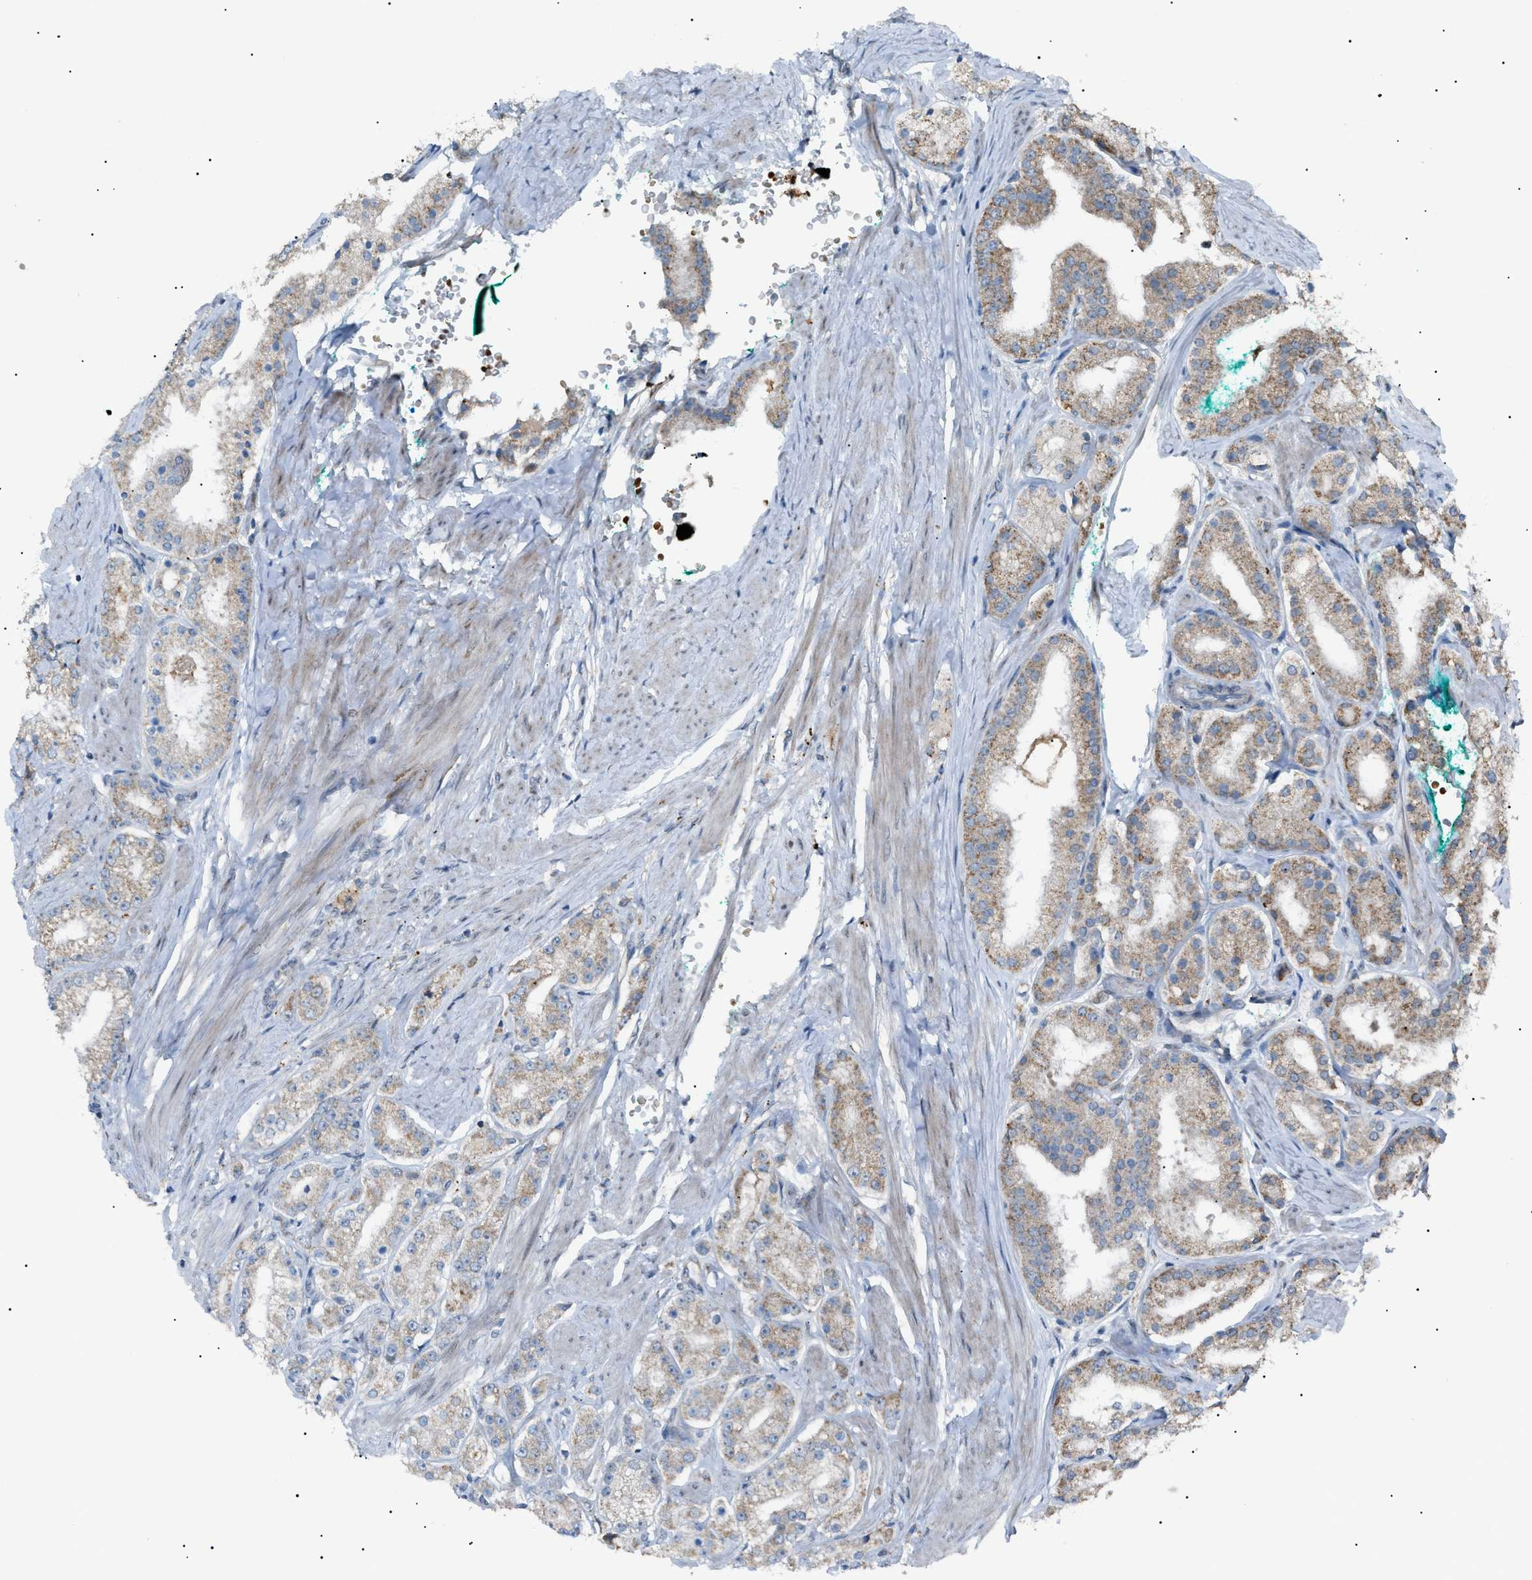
{"staining": {"intensity": "moderate", "quantity": "25%-75%", "location": "cytoplasmic/membranous"}, "tissue": "prostate cancer", "cell_type": "Tumor cells", "image_type": "cancer", "snomed": [{"axis": "morphology", "description": "Adenocarcinoma, Low grade"}, {"axis": "topography", "description": "Prostate"}], "caption": "DAB immunohistochemical staining of human prostate low-grade adenocarcinoma demonstrates moderate cytoplasmic/membranous protein positivity in about 25%-75% of tumor cells. (IHC, brightfield microscopy, high magnification).", "gene": "ZNF516", "patient": {"sex": "male", "age": 63}}